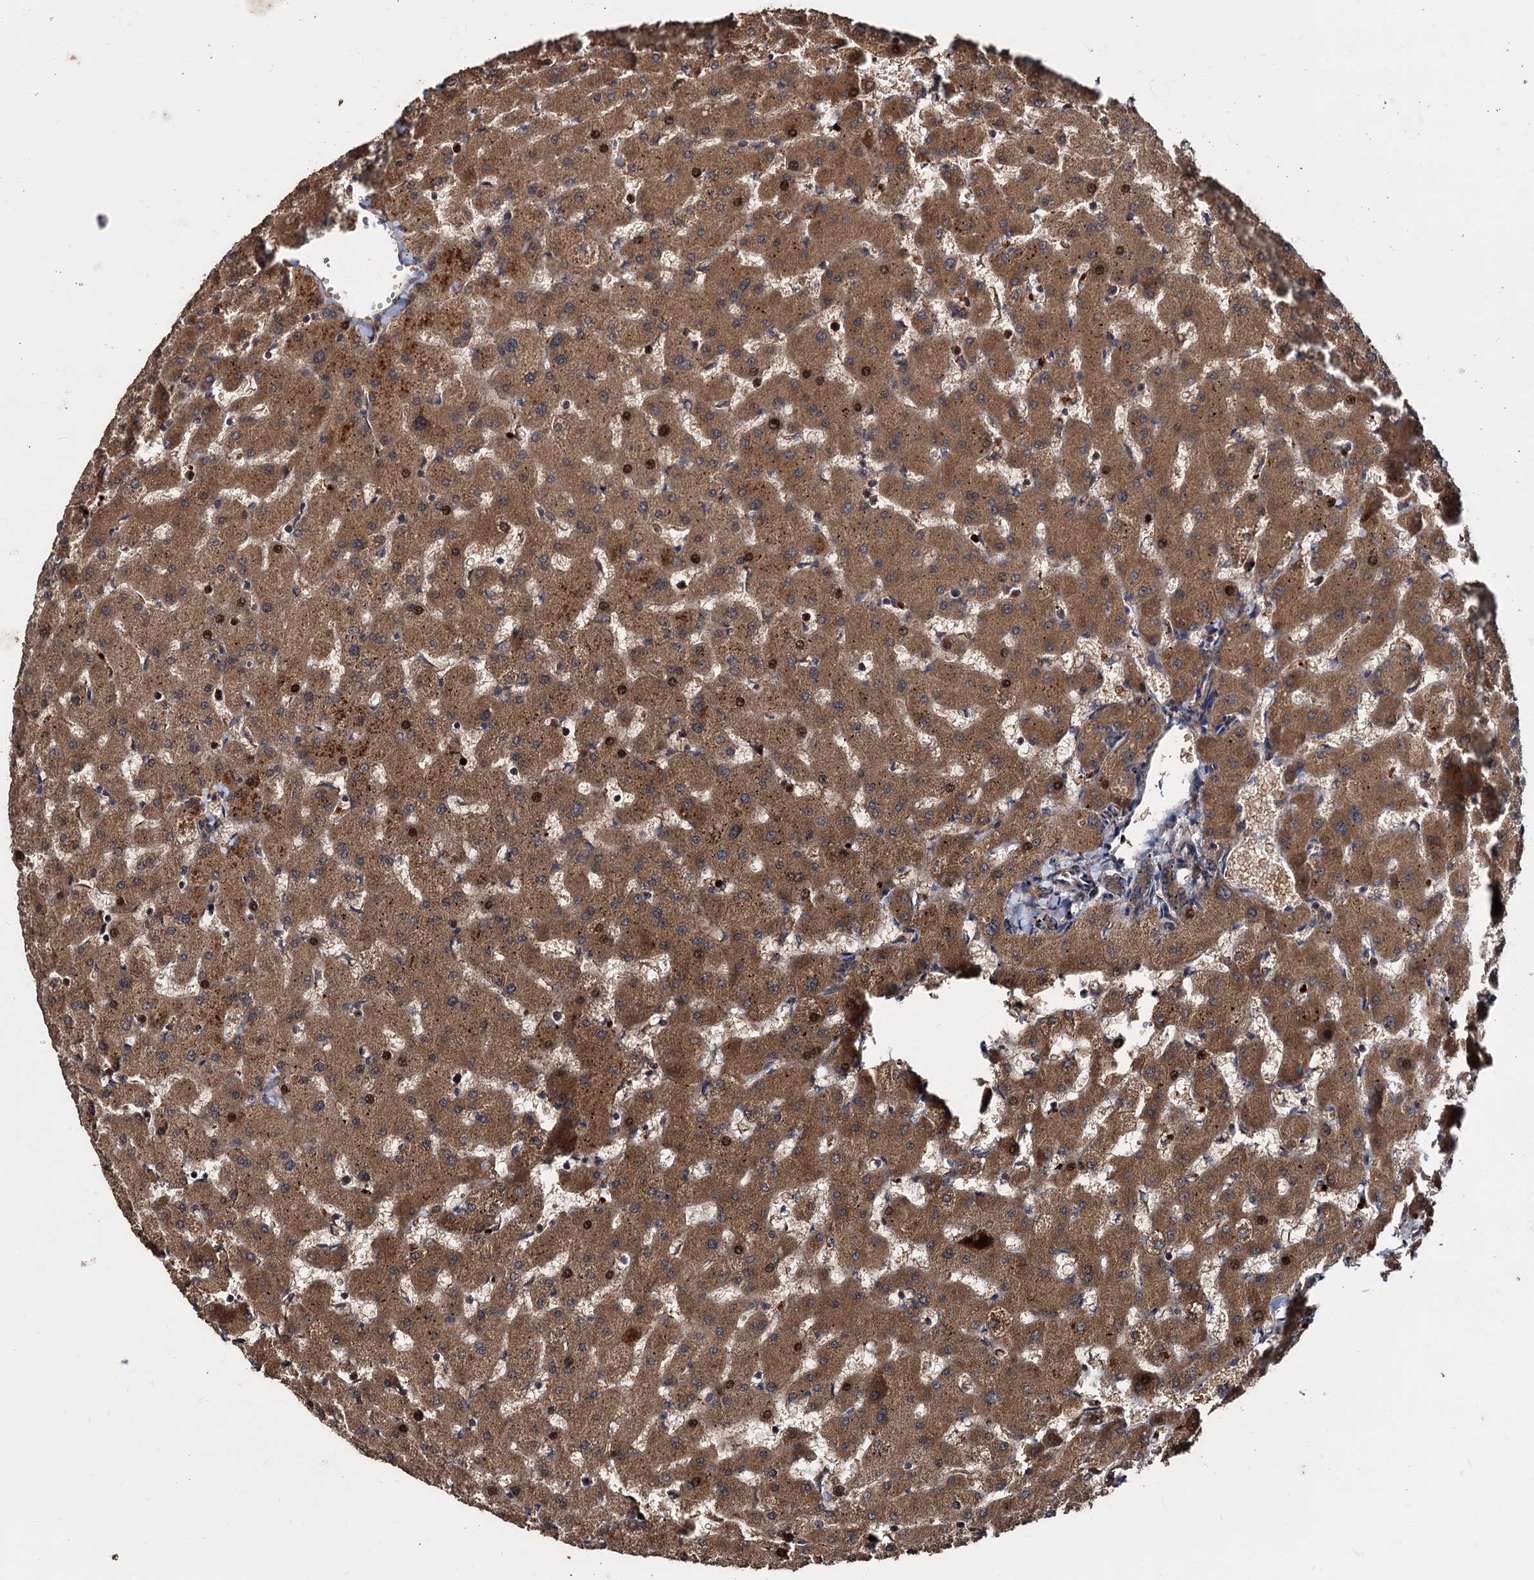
{"staining": {"intensity": "moderate", "quantity": ">75%", "location": "cytoplasmic/membranous"}, "tissue": "liver", "cell_type": "Cholangiocytes", "image_type": "normal", "snomed": [{"axis": "morphology", "description": "Normal tissue, NOS"}, {"axis": "topography", "description": "Liver"}], "caption": "Cholangiocytes show medium levels of moderate cytoplasmic/membranous positivity in approximately >75% of cells in unremarkable liver.", "gene": "PEX5", "patient": {"sex": "female", "age": 63}}